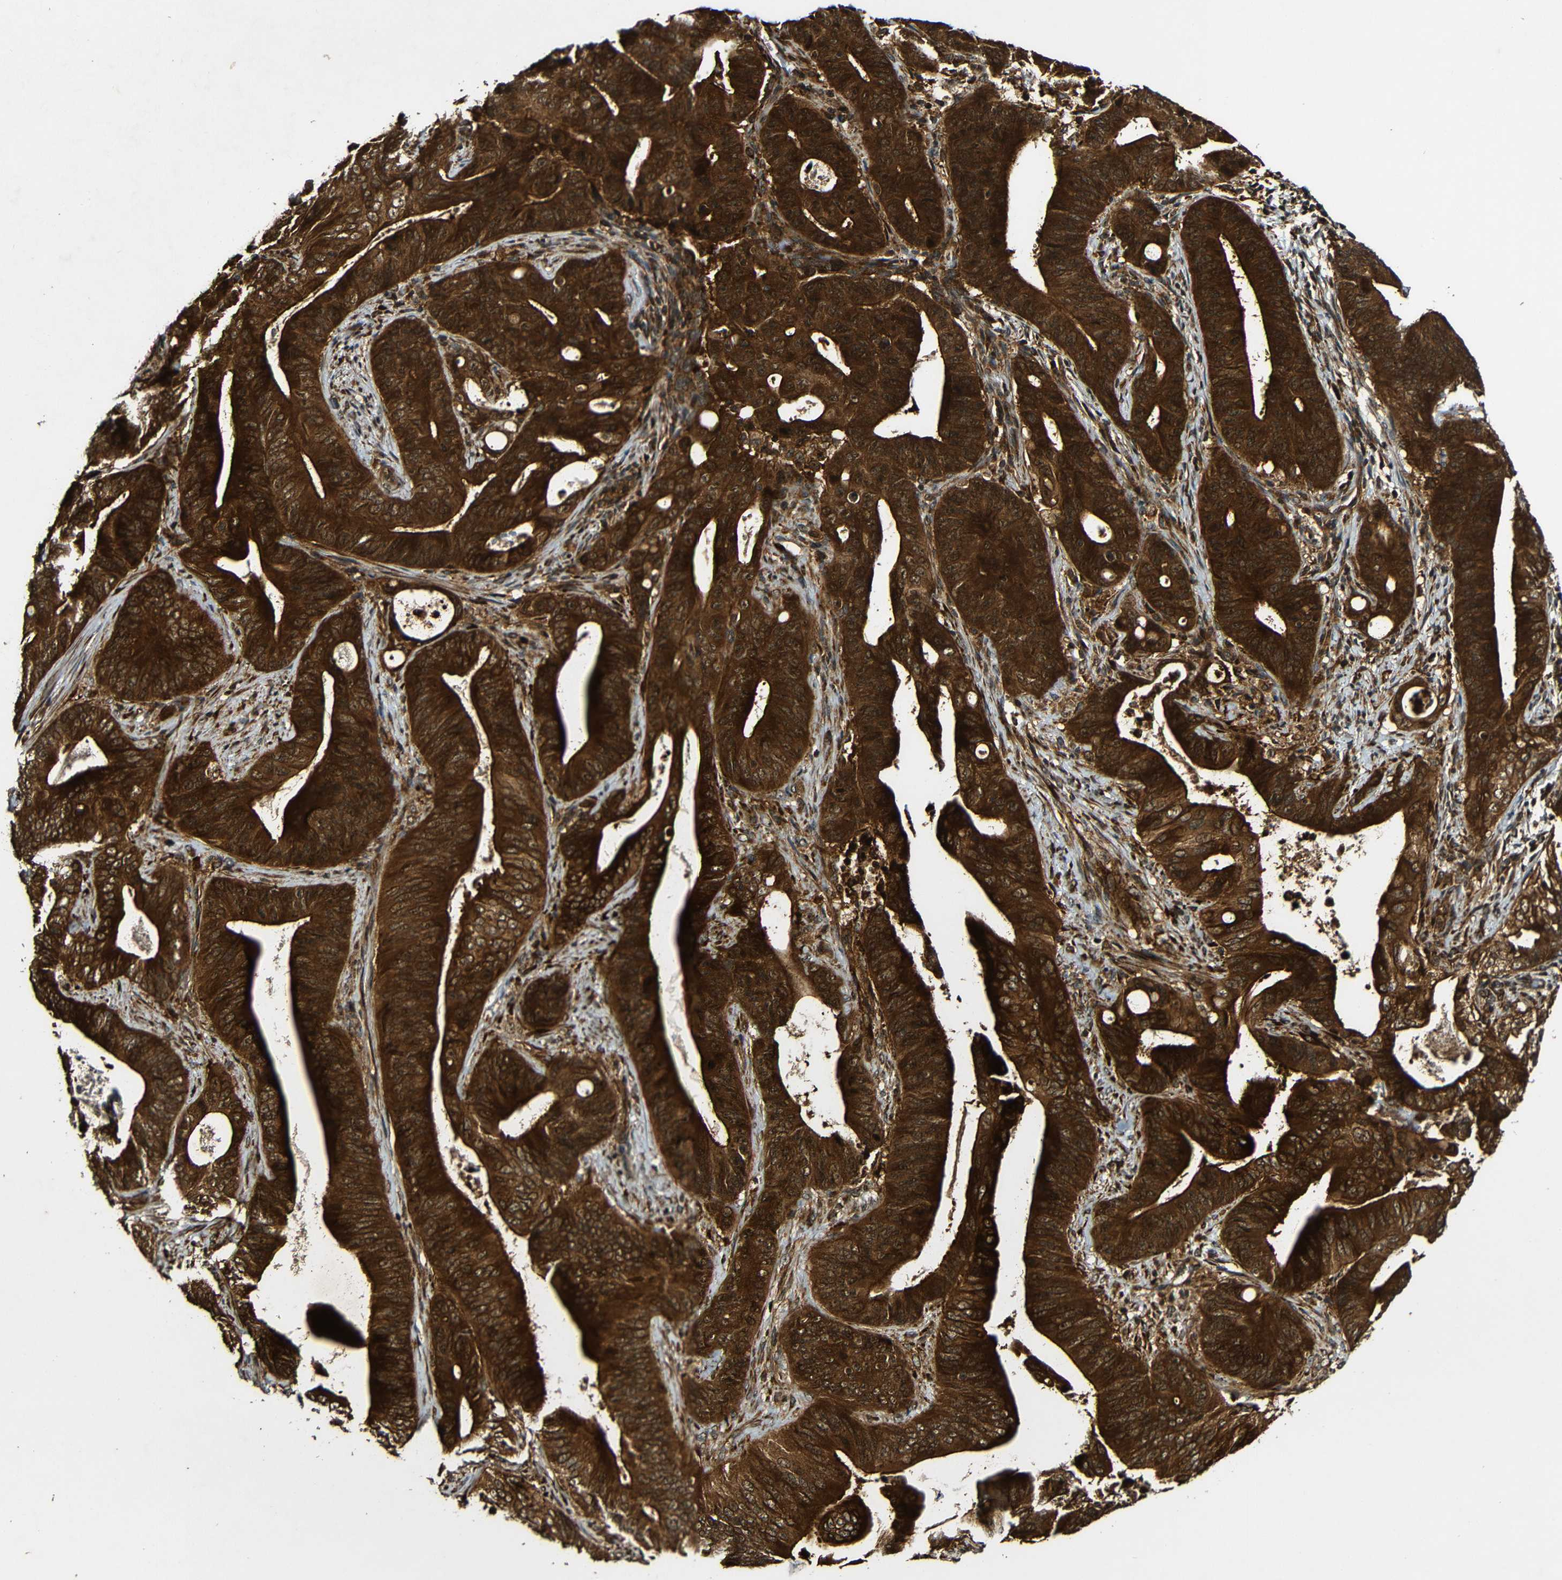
{"staining": {"intensity": "strong", "quantity": ">75%", "location": "cytoplasmic/membranous"}, "tissue": "pancreatic cancer", "cell_type": "Tumor cells", "image_type": "cancer", "snomed": [{"axis": "morphology", "description": "Normal tissue, NOS"}, {"axis": "topography", "description": "Lymph node"}], "caption": "Tumor cells show high levels of strong cytoplasmic/membranous positivity in about >75% of cells in human pancreatic cancer.", "gene": "CASP8", "patient": {"sex": "male", "age": 62}}